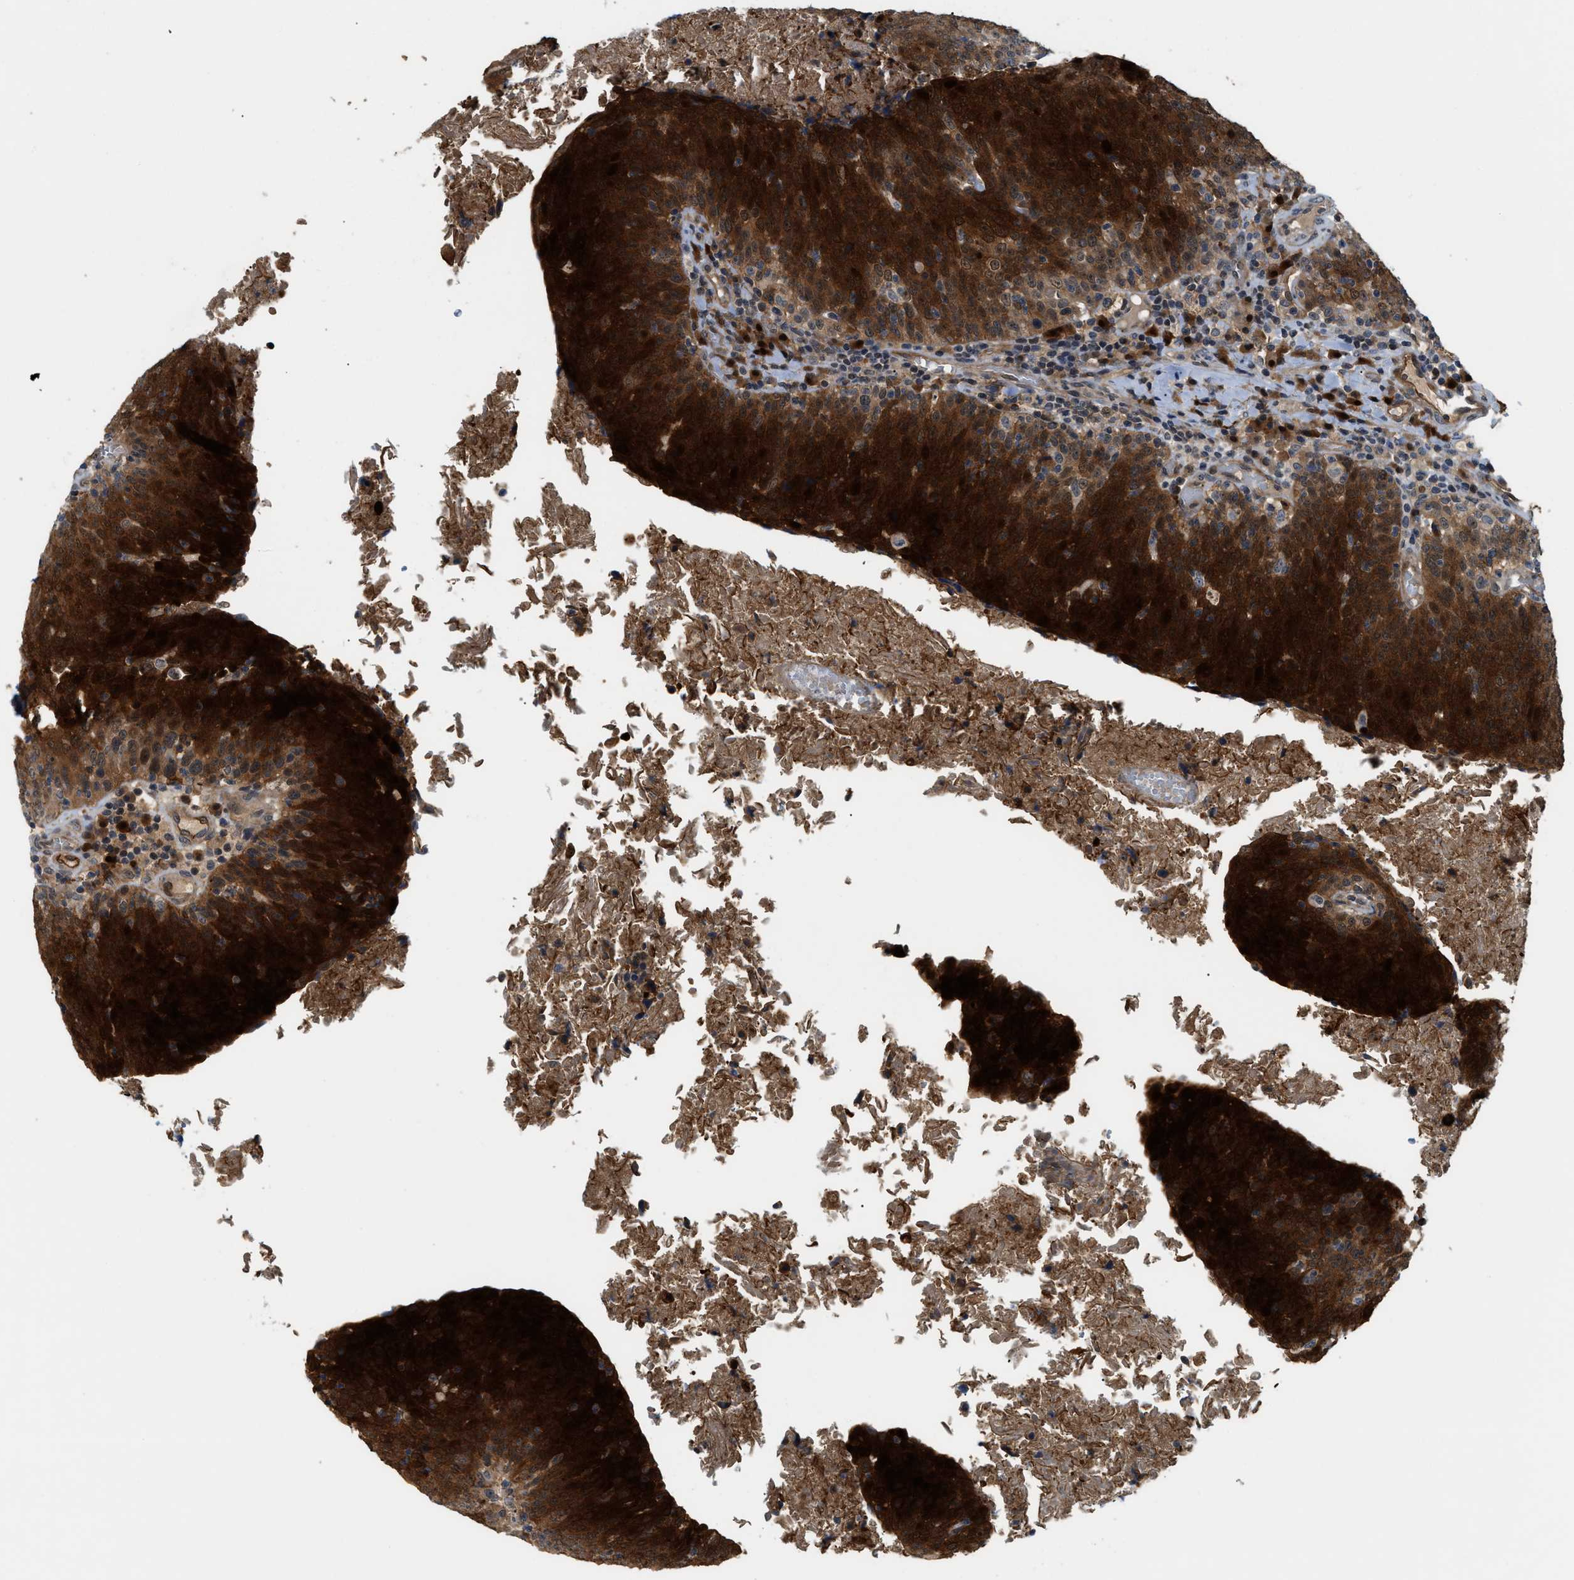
{"staining": {"intensity": "strong", "quantity": ">75%", "location": "cytoplasmic/membranous,nuclear"}, "tissue": "head and neck cancer", "cell_type": "Tumor cells", "image_type": "cancer", "snomed": [{"axis": "morphology", "description": "Squamous cell carcinoma, NOS"}, {"axis": "morphology", "description": "Squamous cell carcinoma, metastatic, NOS"}, {"axis": "topography", "description": "Lymph node"}, {"axis": "topography", "description": "Head-Neck"}], "caption": "The histopathology image shows staining of head and neck cancer, revealing strong cytoplasmic/membranous and nuclear protein staining (brown color) within tumor cells.", "gene": "TRAK2", "patient": {"sex": "male", "age": 62}}